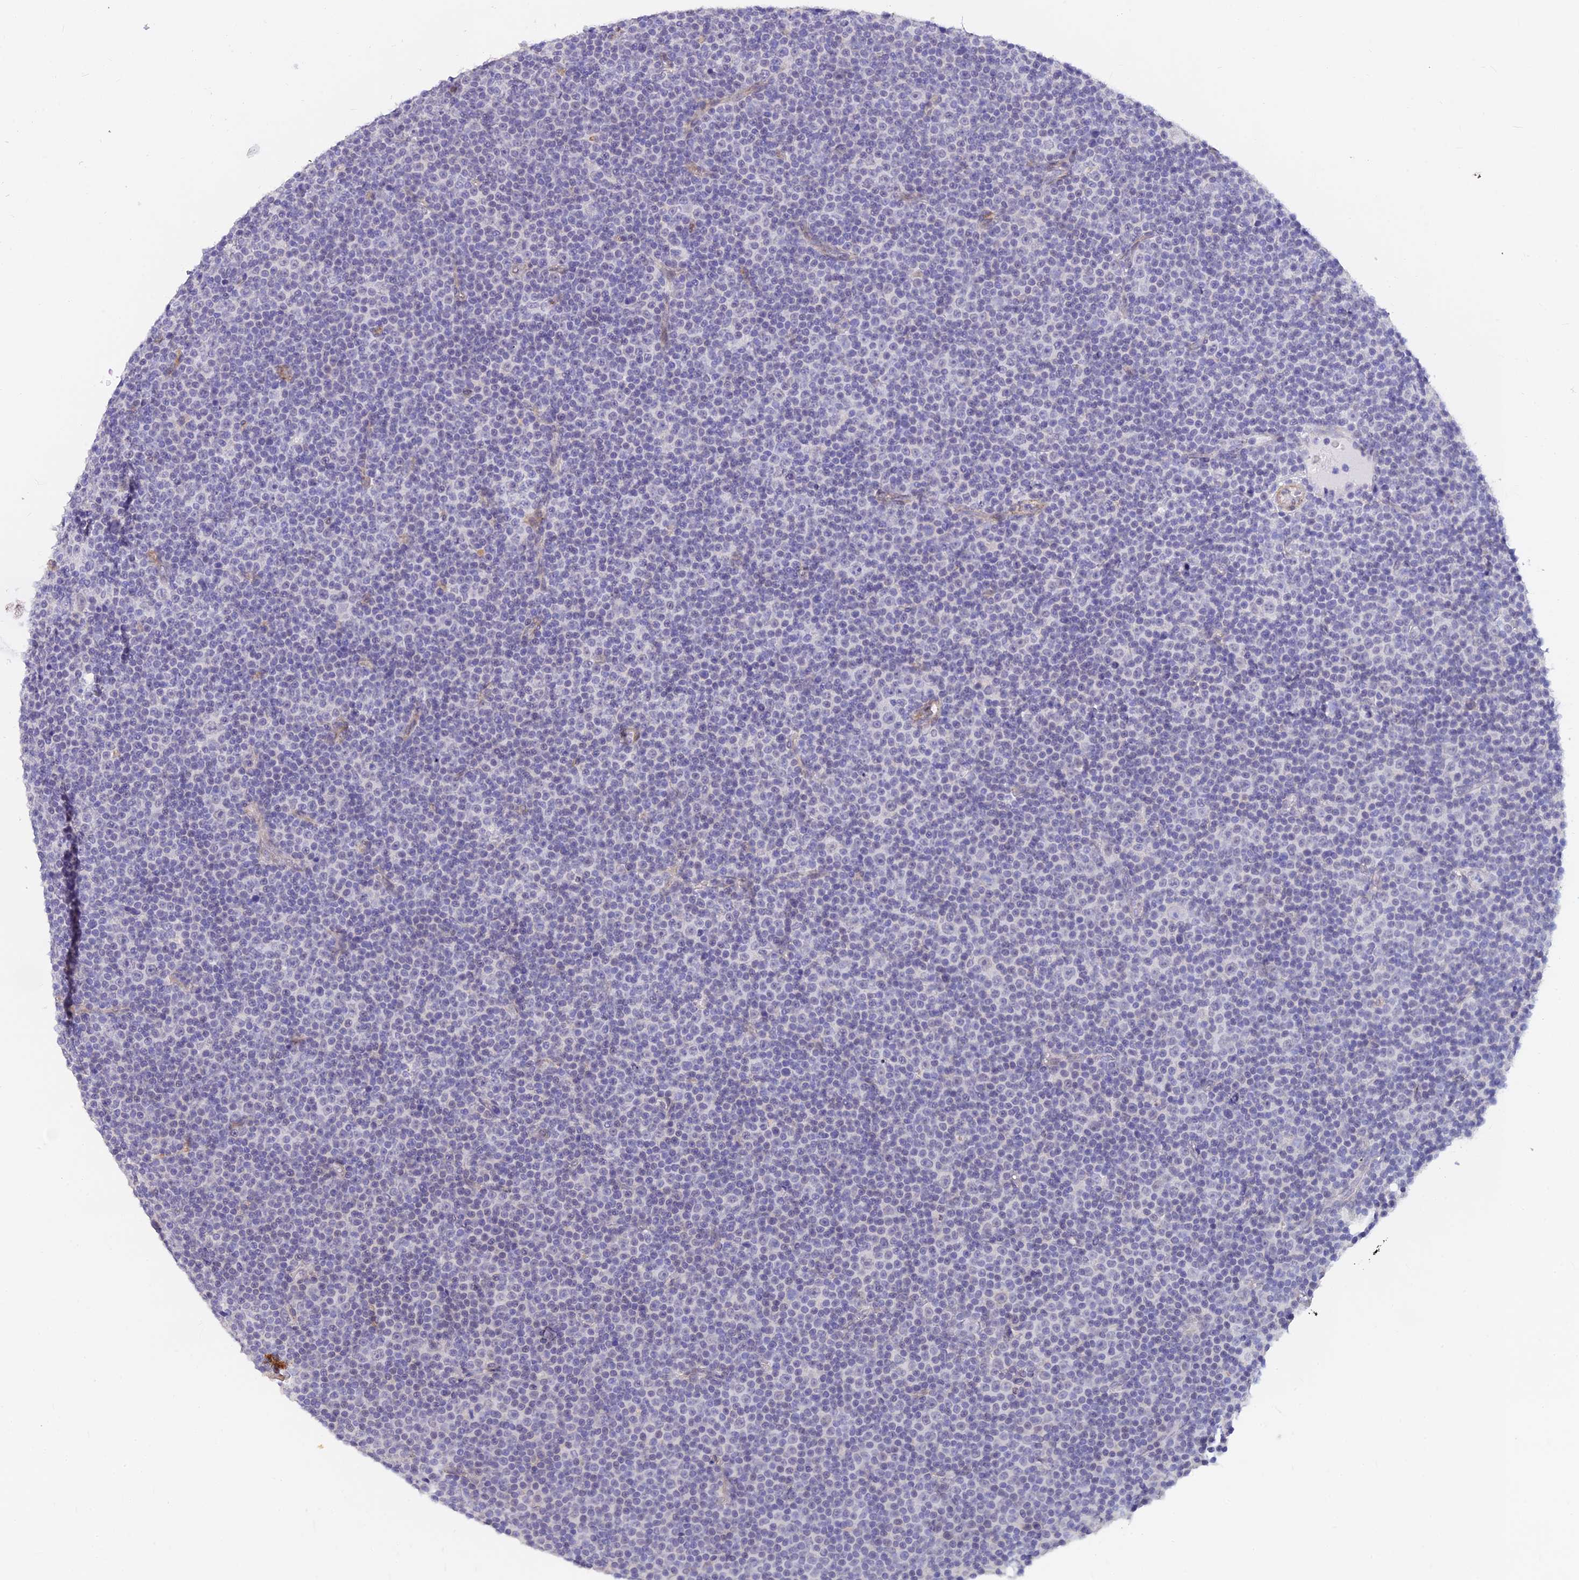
{"staining": {"intensity": "negative", "quantity": "none", "location": "none"}, "tissue": "lymphoma", "cell_type": "Tumor cells", "image_type": "cancer", "snomed": [{"axis": "morphology", "description": "Malignant lymphoma, non-Hodgkin's type, Low grade"}, {"axis": "topography", "description": "Lymph node"}], "caption": "Tumor cells show no significant protein expression in malignant lymphoma, non-Hodgkin's type (low-grade).", "gene": "ALDH1L2", "patient": {"sex": "female", "age": 67}}